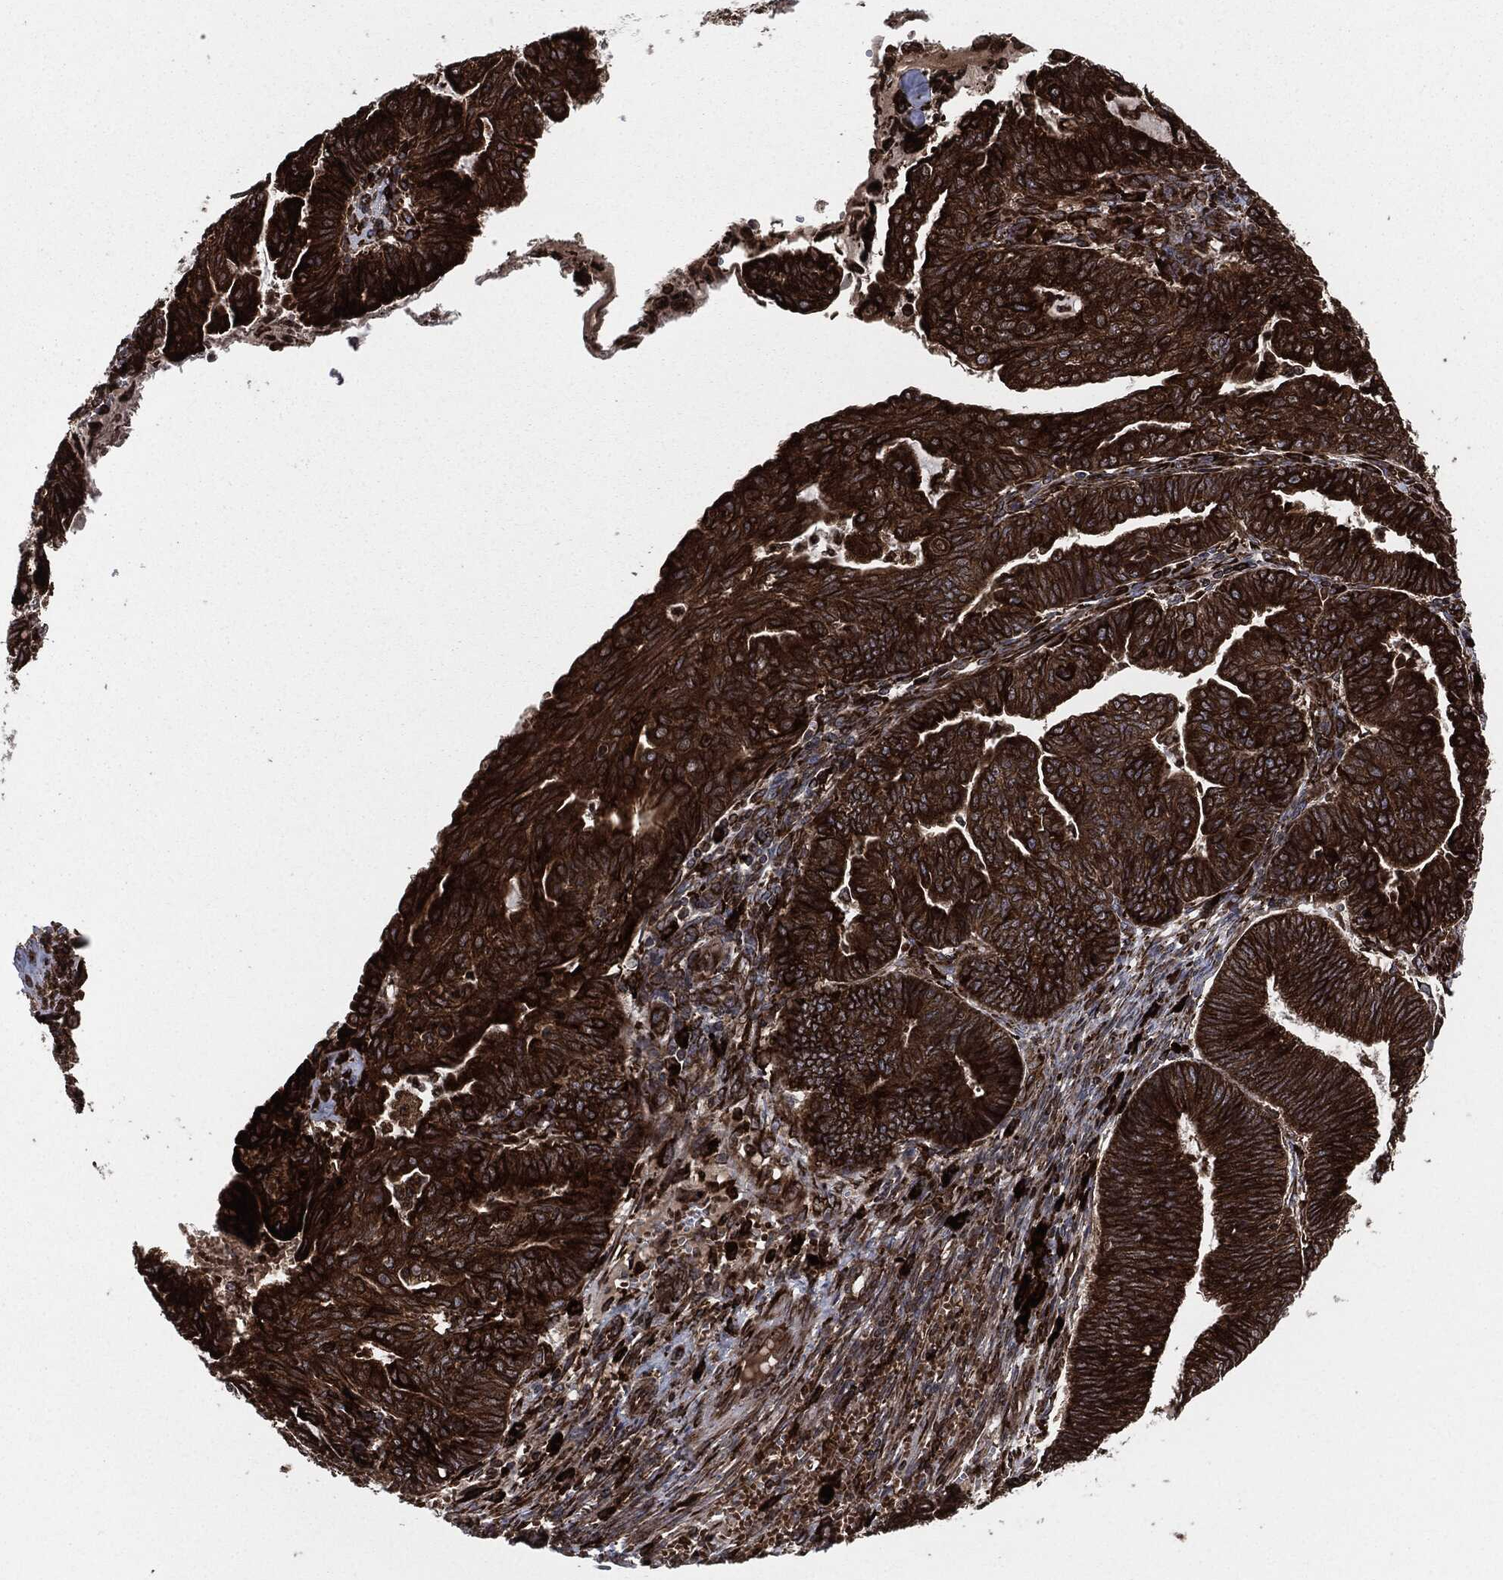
{"staining": {"intensity": "strong", "quantity": ">75%", "location": "cytoplasmic/membranous"}, "tissue": "endometrial cancer", "cell_type": "Tumor cells", "image_type": "cancer", "snomed": [{"axis": "morphology", "description": "Adenocarcinoma, NOS"}, {"axis": "topography", "description": "Endometrium"}], "caption": "IHC (DAB) staining of endometrial adenocarcinoma exhibits strong cytoplasmic/membranous protein staining in about >75% of tumor cells. The protein is stained brown, and the nuclei are stained in blue (DAB (3,3'-diaminobenzidine) IHC with brightfield microscopy, high magnification).", "gene": "CALR", "patient": {"sex": "female", "age": 82}}